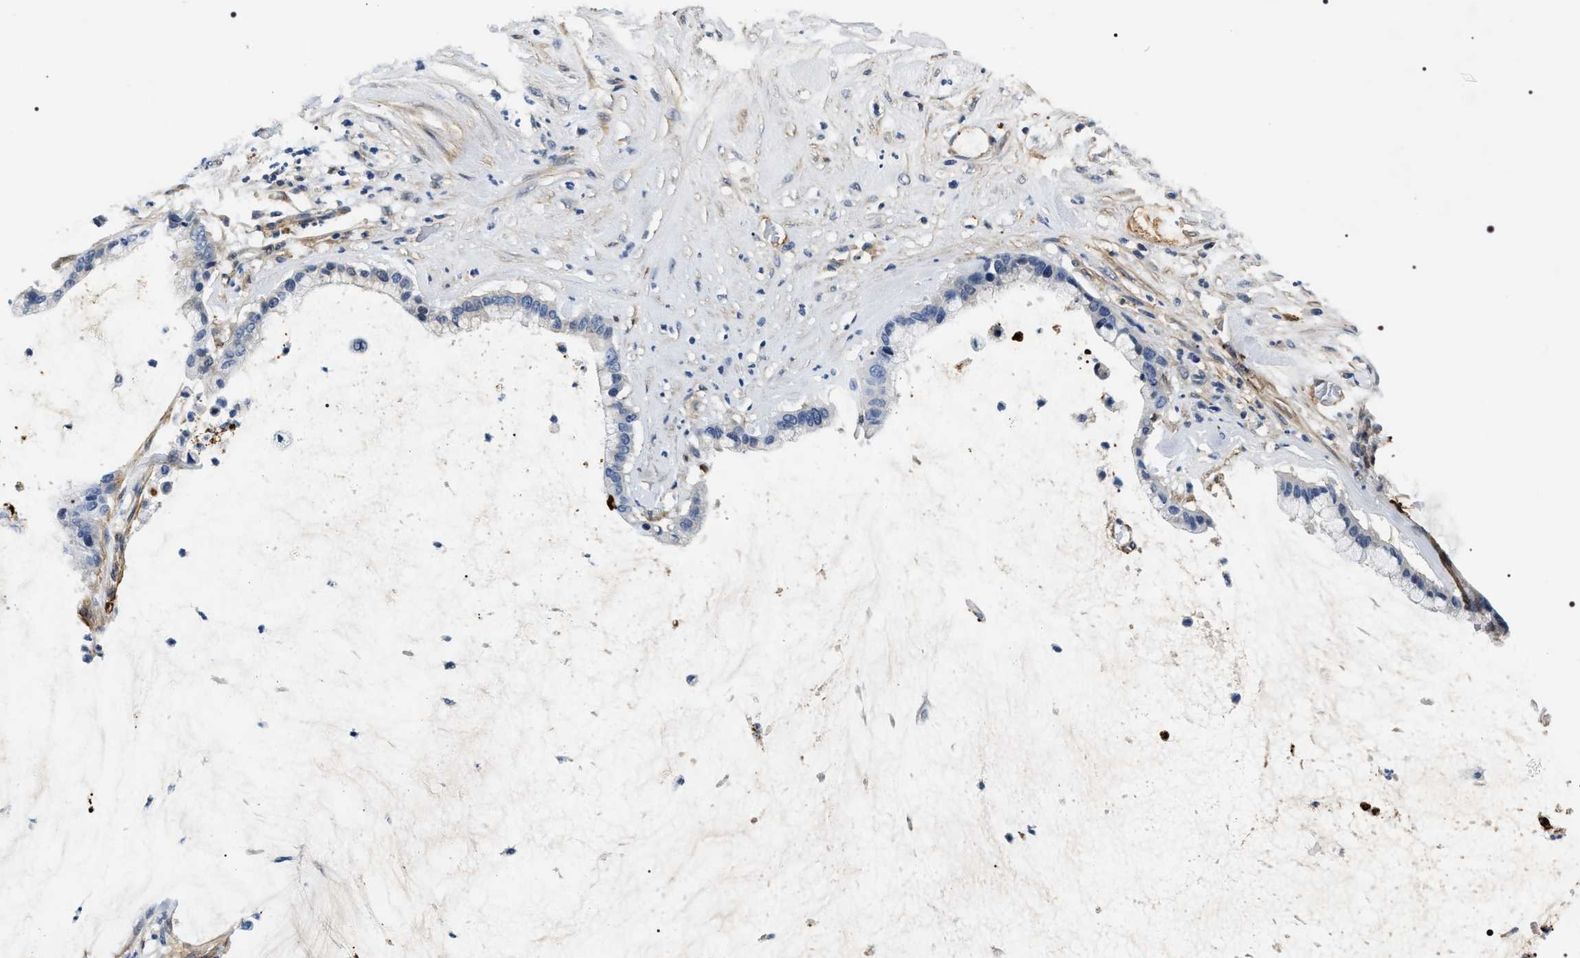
{"staining": {"intensity": "negative", "quantity": "none", "location": "none"}, "tissue": "pancreatic cancer", "cell_type": "Tumor cells", "image_type": "cancer", "snomed": [{"axis": "morphology", "description": "Adenocarcinoma, NOS"}, {"axis": "topography", "description": "Pancreas"}], "caption": "Tumor cells are negative for protein expression in human pancreatic cancer (adenocarcinoma). (DAB (3,3'-diaminobenzidine) immunohistochemistry (IHC) visualized using brightfield microscopy, high magnification).", "gene": "BAG2", "patient": {"sex": "male", "age": 41}}